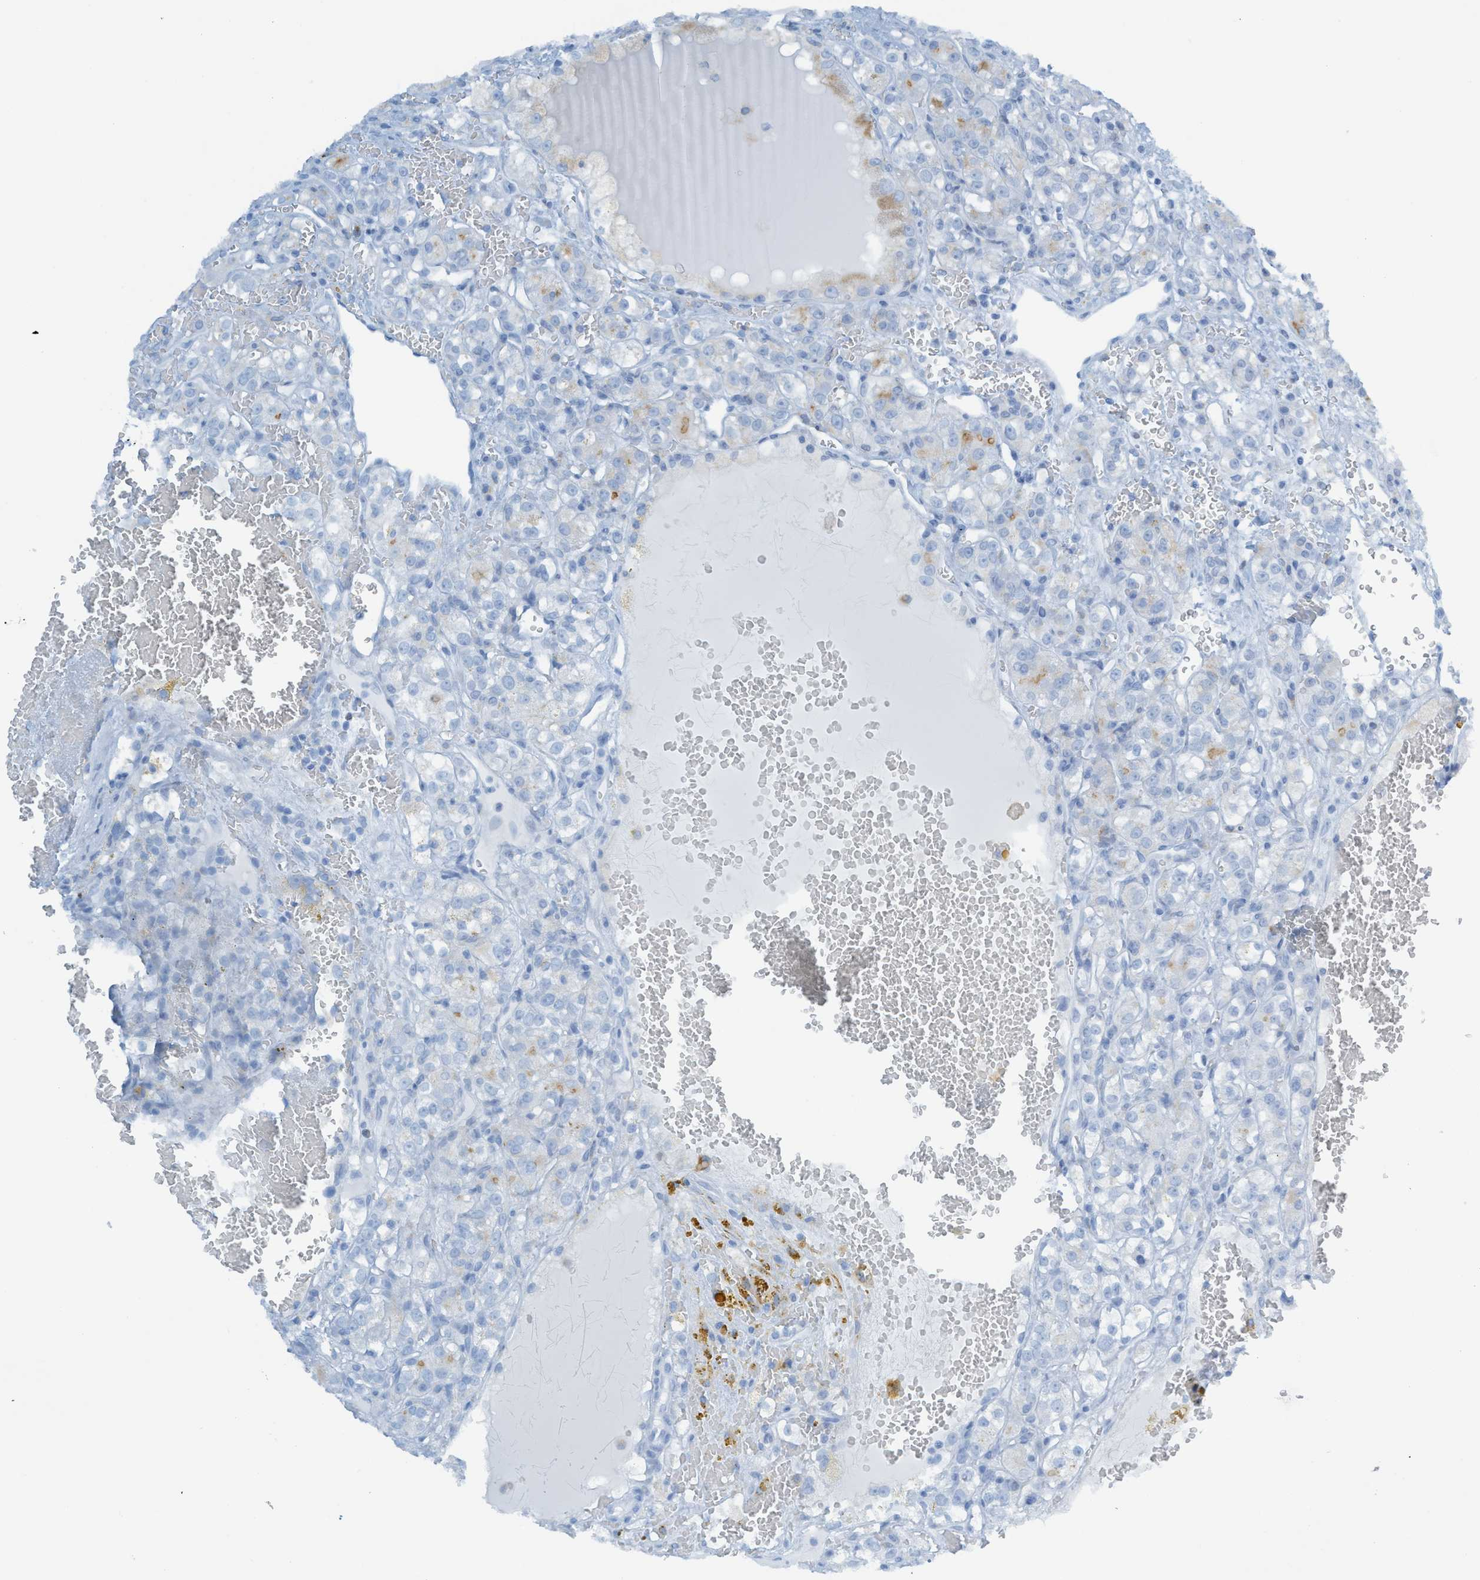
{"staining": {"intensity": "negative", "quantity": "none", "location": "none"}, "tissue": "renal cancer", "cell_type": "Tumor cells", "image_type": "cancer", "snomed": [{"axis": "morphology", "description": "Normal tissue, NOS"}, {"axis": "morphology", "description": "Adenocarcinoma, NOS"}, {"axis": "topography", "description": "Kidney"}], "caption": "This is a photomicrograph of IHC staining of adenocarcinoma (renal), which shows no expression in tumor cells. Nuclei are stained in blue.", "gene": "C21orf62", "patient": {"sex": "male", "age": 61}}